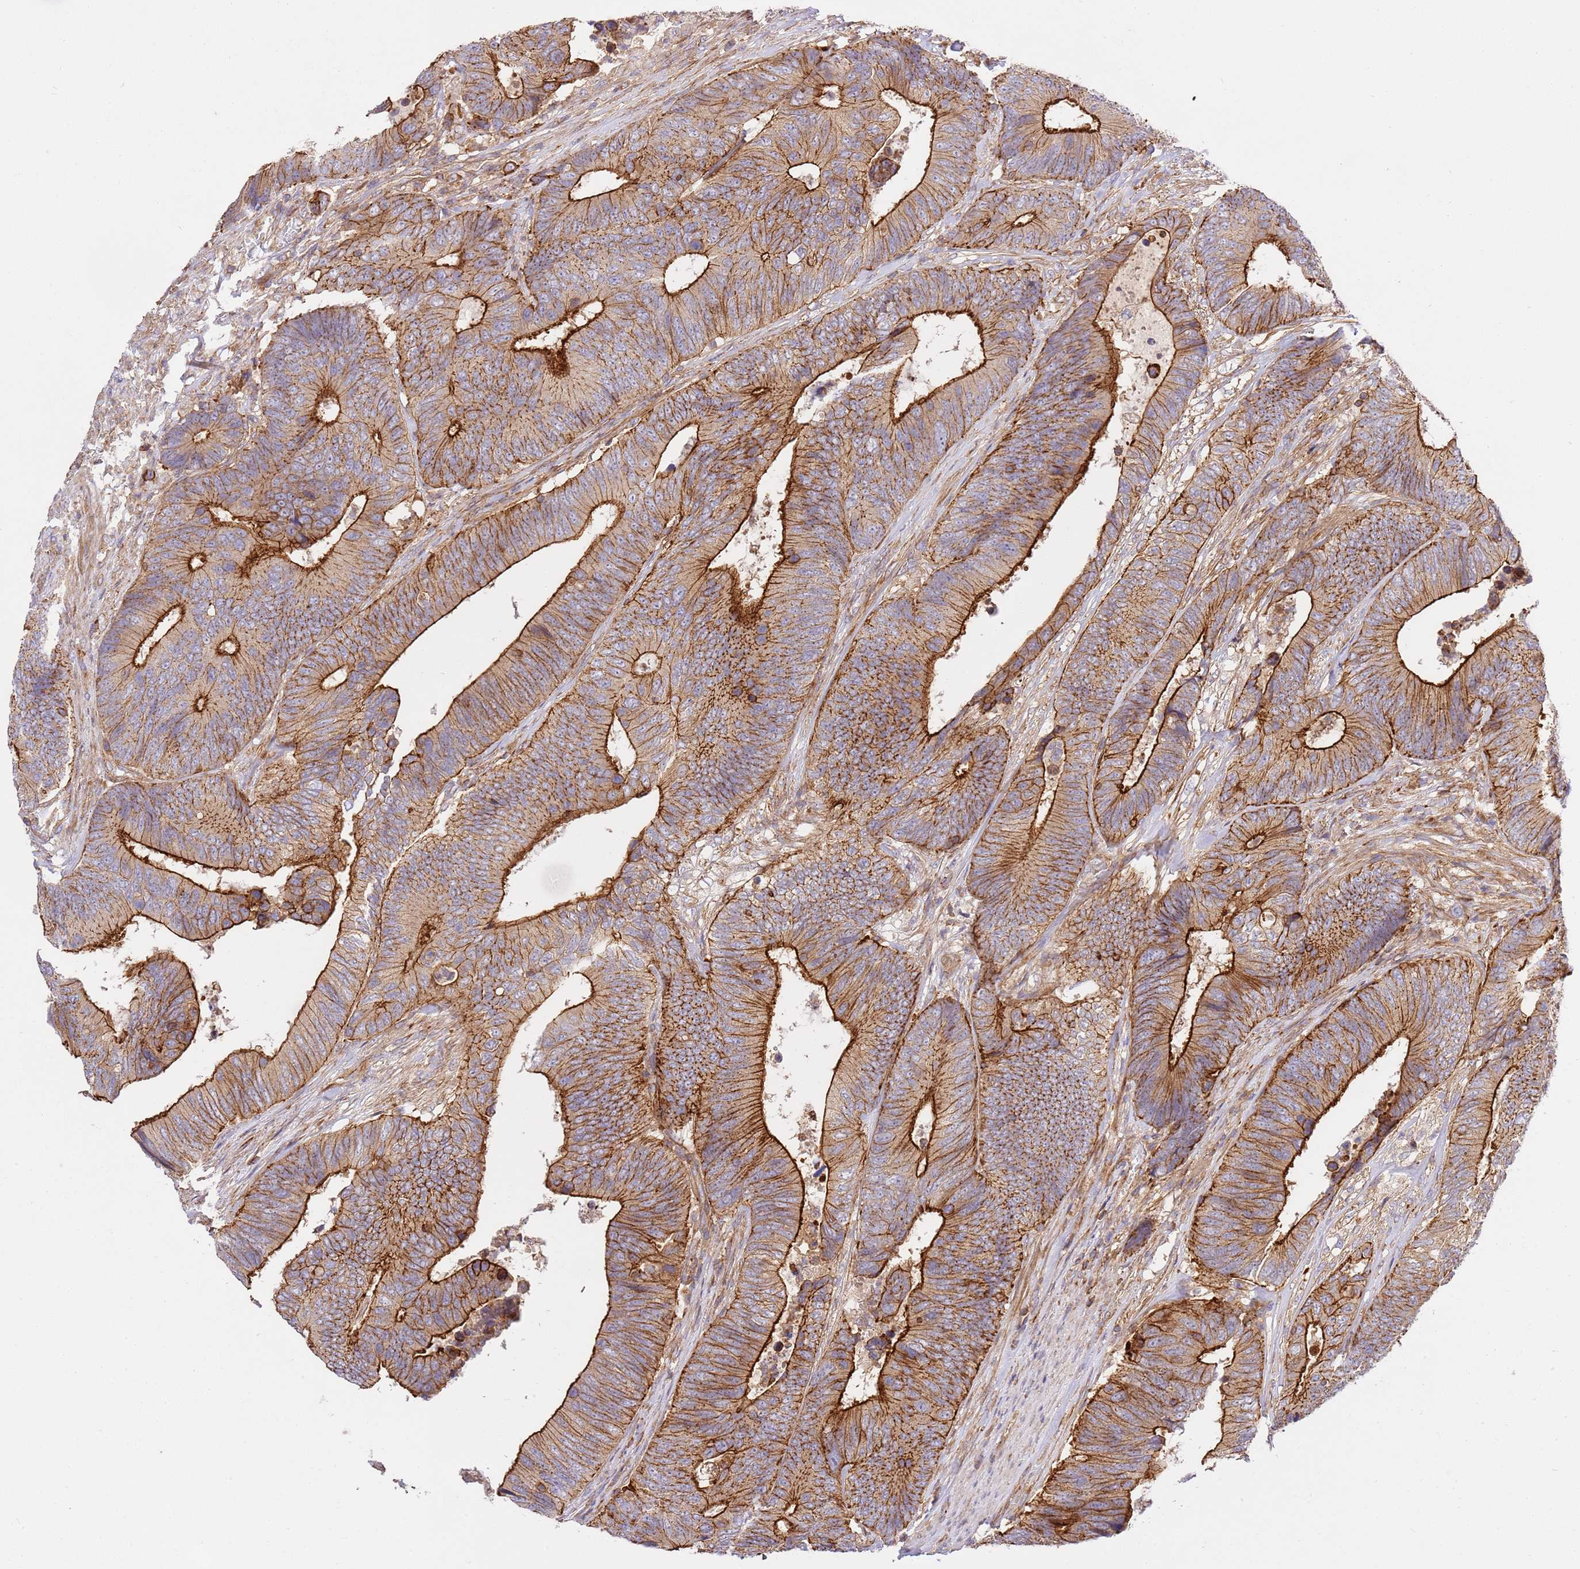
{"staining": {"intensity": "strong", "quantity": ">75%", "location": "cytoplasmic/membranous"}, "tissue": "colorectal cancer", "cell_type": "Tumor cells", "image_type": "cancer", "snomed": [{"axis": "morphology", "description": "Adenocarcinoma, NOS"}, {"axis": "topography", "description": "Colon"}], "caption": "This is a micrograph of immunohistochemistry staining of colorectal cancer (adenocarcinoma), which shows strong staining in the cytoplasmic/membranous of tumor cells.", "gene": "EFCAB8", "patient": {"sex": "male", "age": 87}}